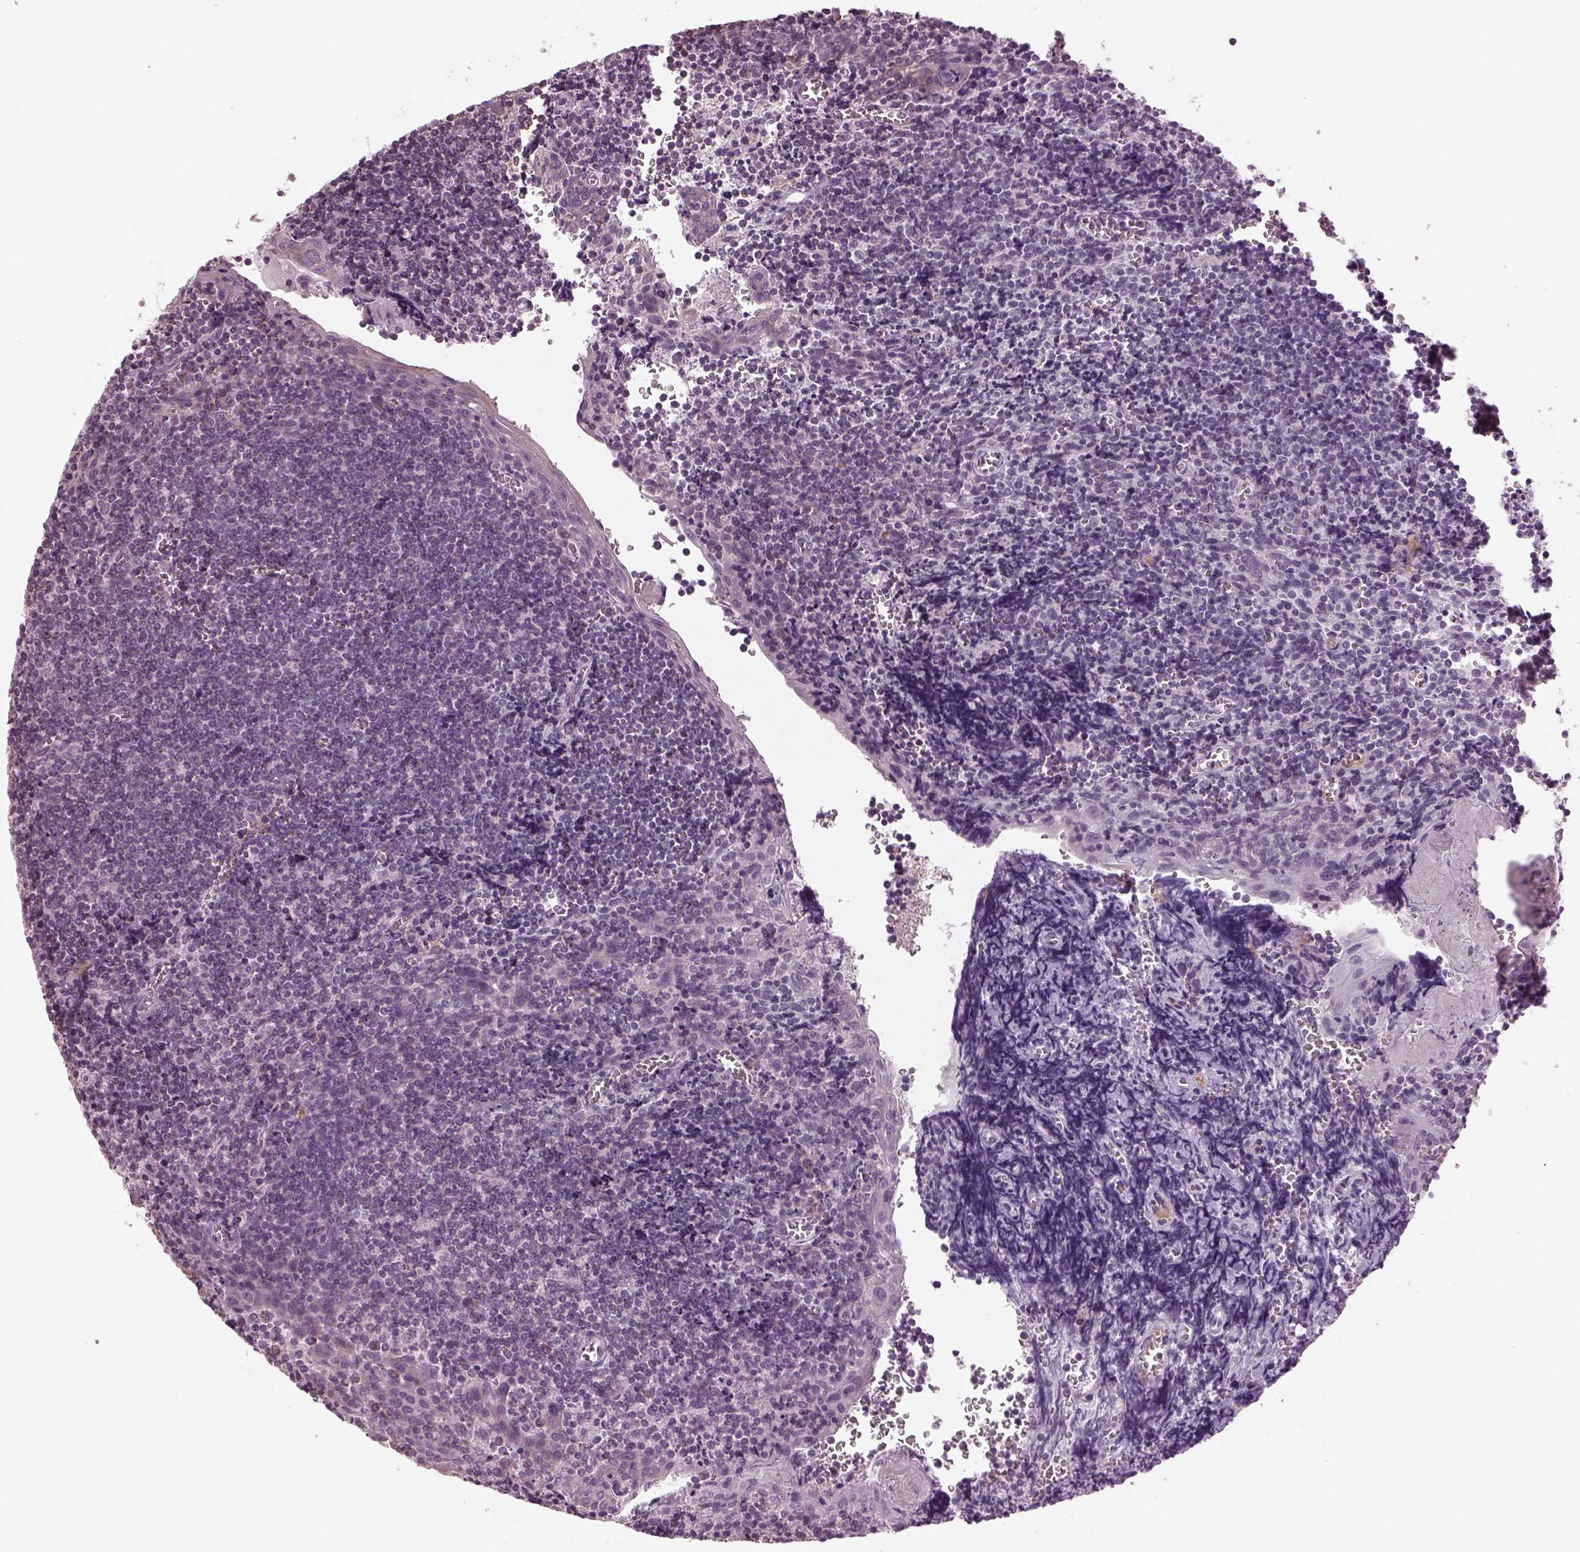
{"staining": {"intensity": "negative", "quantity": "none", "location": "none"}, "tissue": "tonsil", "cell_type": "Germinal center cells", "image_type": "normal", "snomed": [{"axis": "morphology", "description": "Normal tissue, NOS"}, {"axis": "morphology", "description": "Inflammation, NOS"}, {"axis": "topography", "description": "Tonsil"}], "caption": "Germinal center cells show no significant protein staining in benign tonsil. (Immunohistochemistry (ihc), brightfield microscopy, high magnification).", "gene": "SPATA7", "patient": {"sex": "female", "age": 31}}